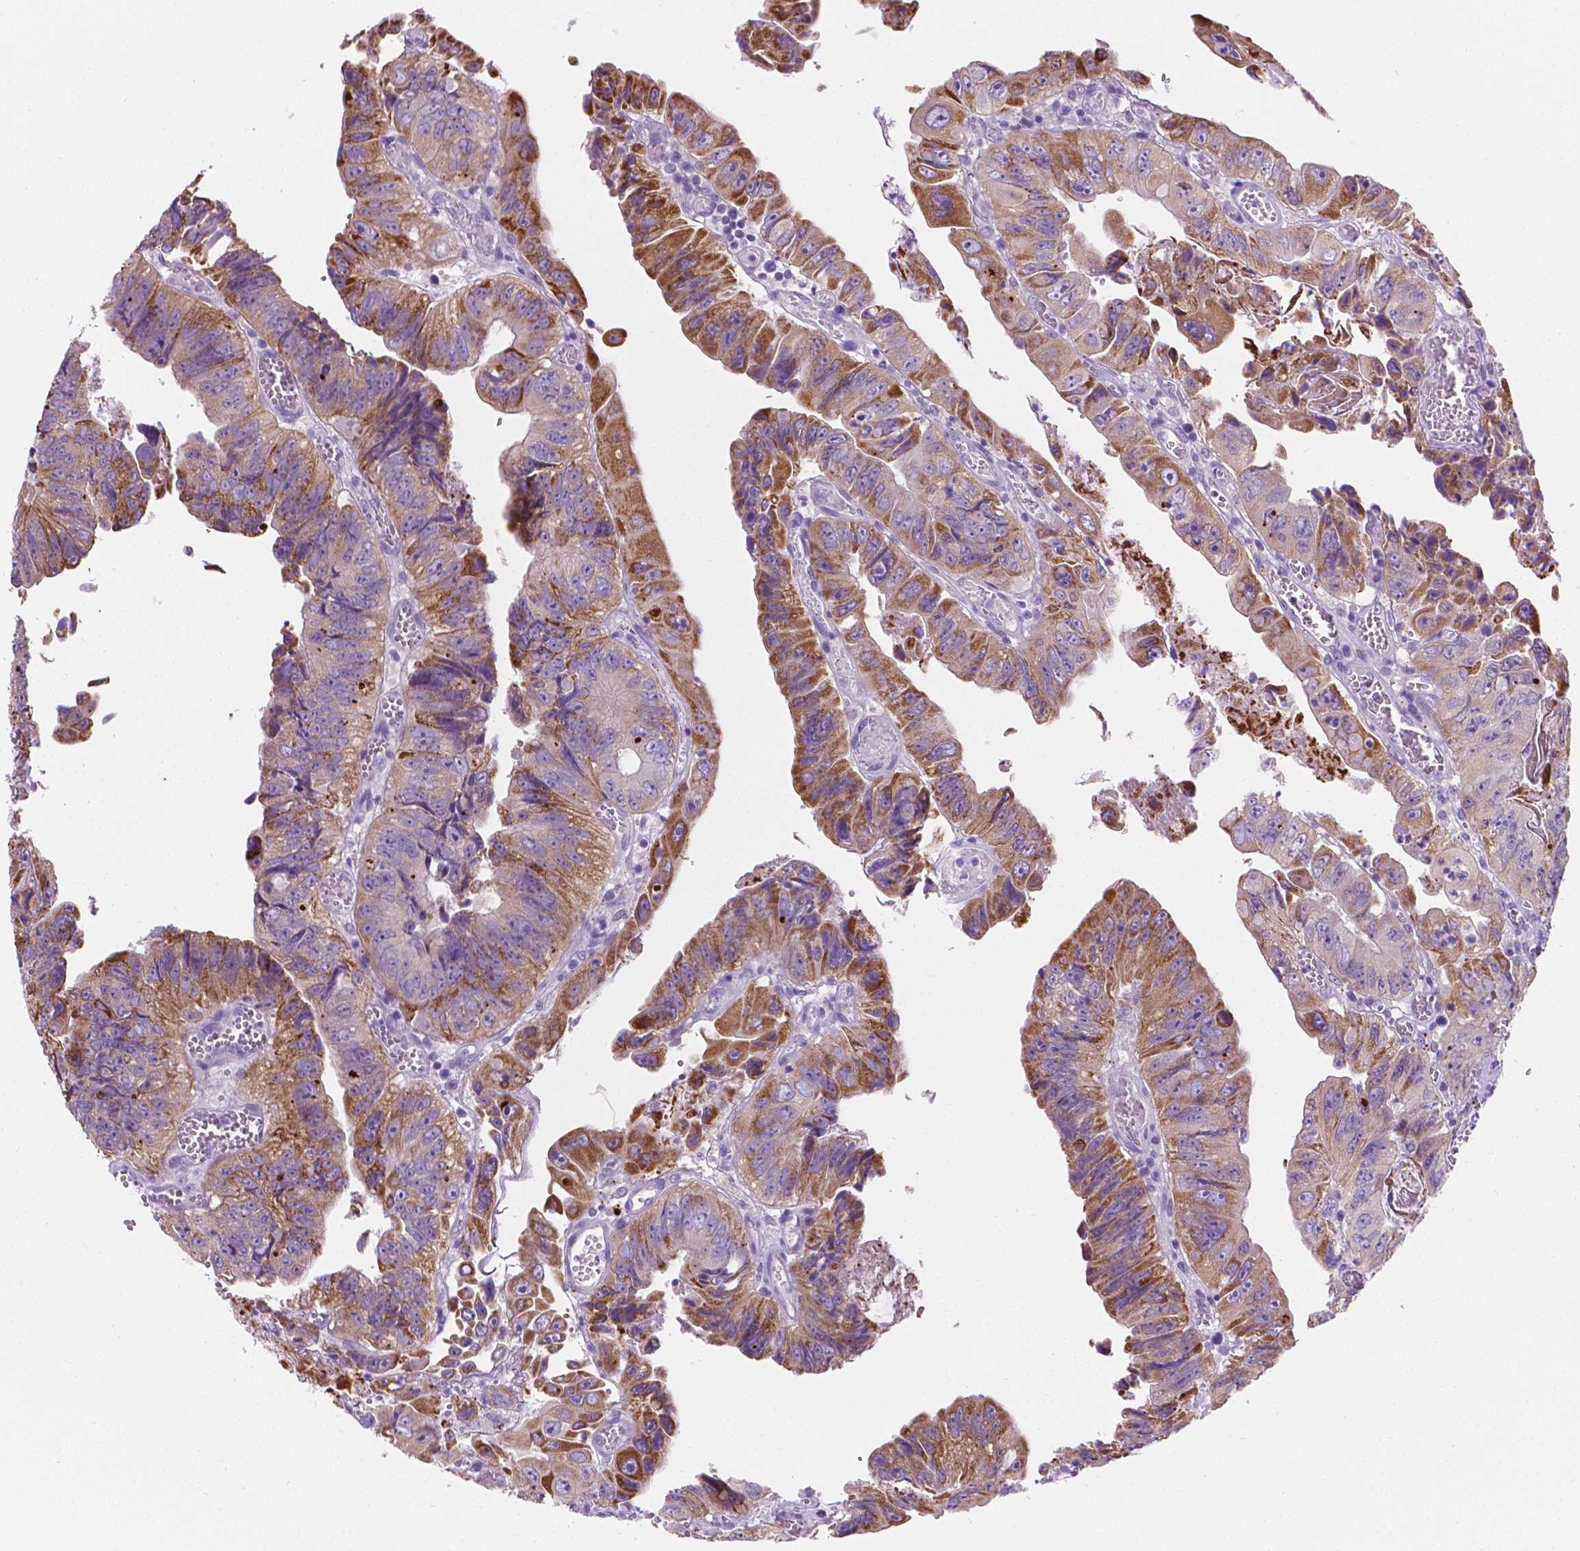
{"staining": {"intensity": "moderate", "quantity": "25%-75%", "location": "cytoplasmic/membranous"}, "tissue": "colorectal cancer", "cell_type": "Tumor cells", "image_type": "cancer", "snomed": [{"axis": "morphology", "description": "Adenocarcinoma, NOS"}, {"axis": "topography", "description": "Colon"}], "caption": "Colorectal cancer (adenocarcinoma) tissue exhibits moderate cytoplasmic/membranous positivity in about 25%-75% of tumor cells", "gene": "NOS1AP", "patient": {"sex": "female", "age": 84}}